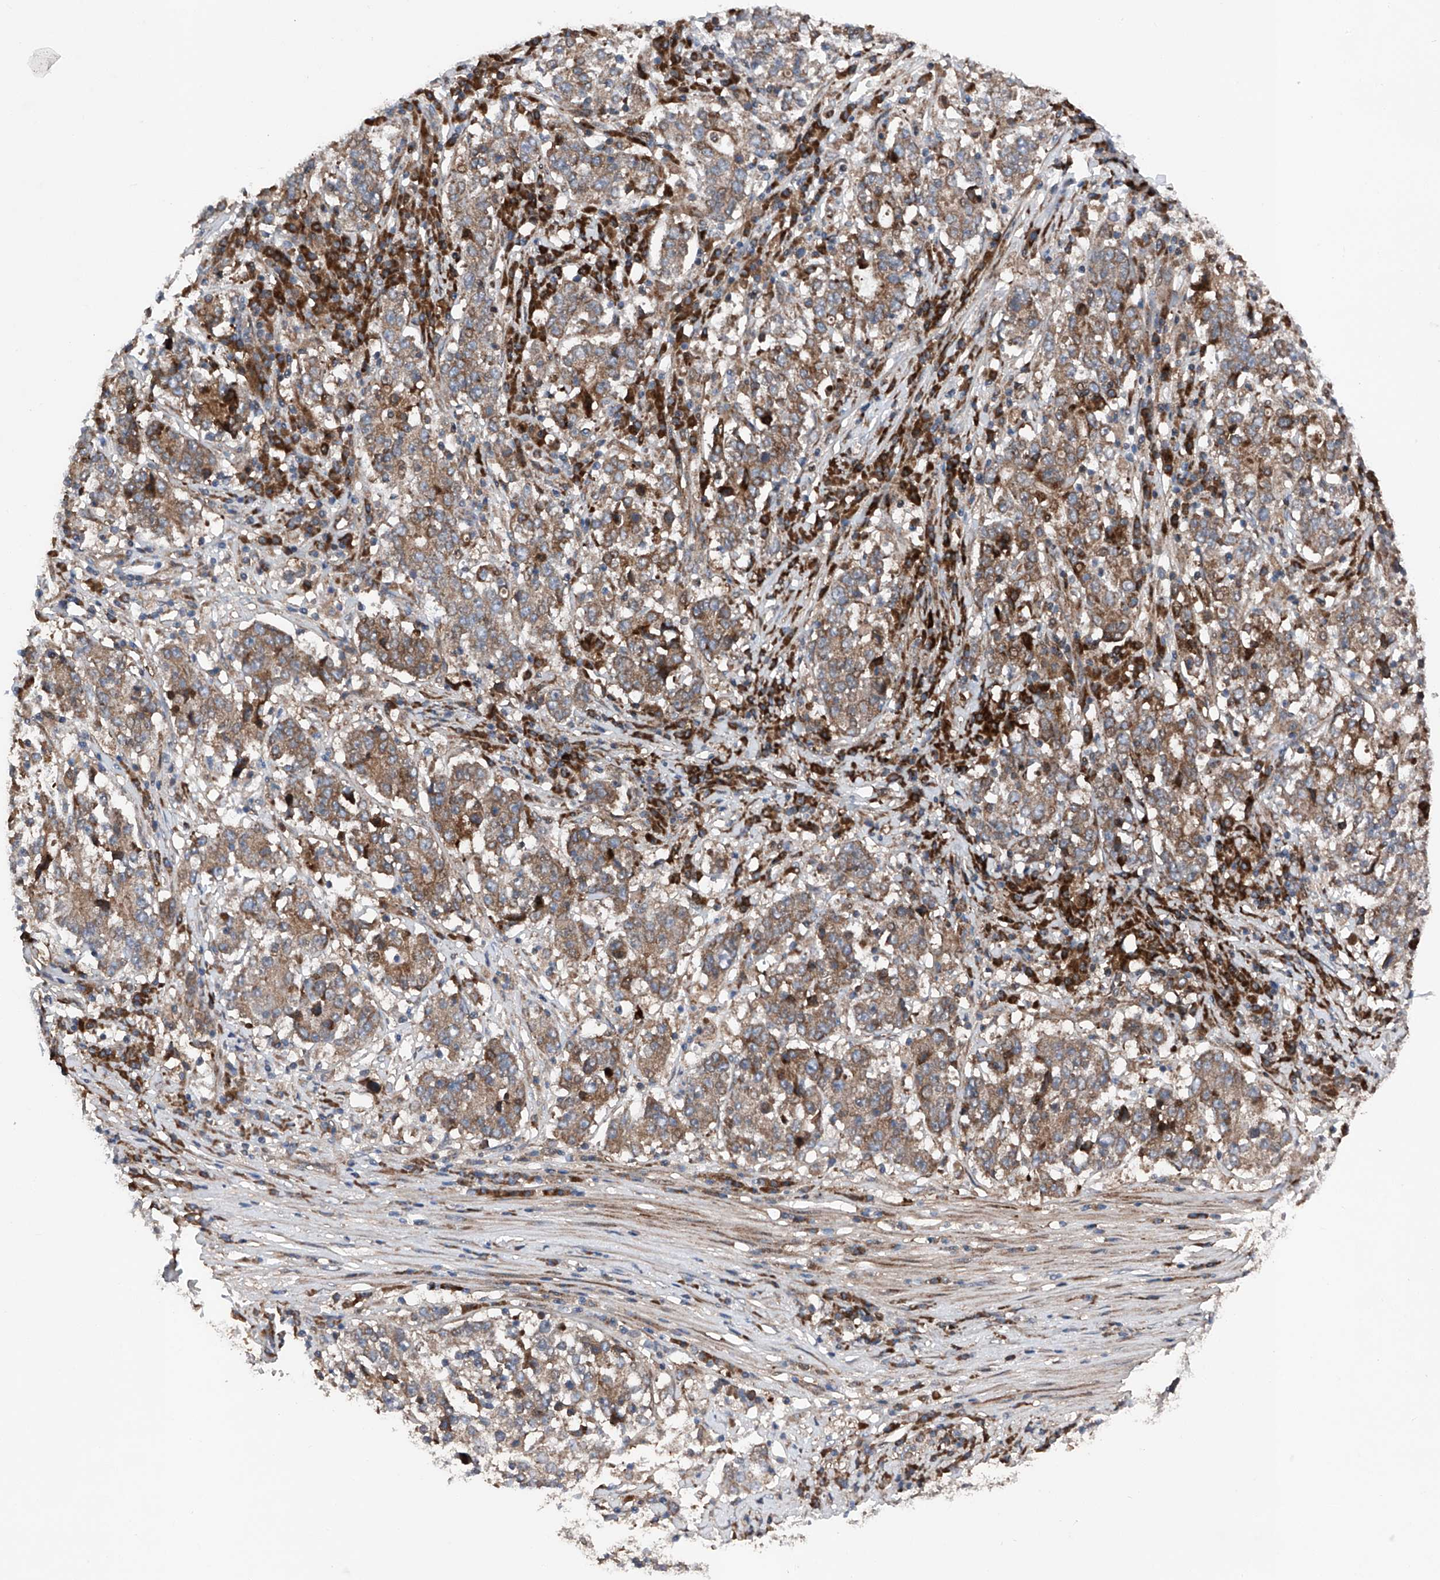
{"staining": {"intensity": "moderate", "quantity": ">75%", "location": "cytoplasmic/membranous"}, "tissue": "stomach cancer", "cell_type": "Tumor cells", "image_type": "cancer", "snomed": [{"axis": "morphology", "description": "Adenocarcinoma, NOS"}, {"axis": "topography", "description": "Stomach"}], "caption": "A high-resolution histopathology image shows immunohistochemistry staining of adenocarcinoma (stomach), which displays moderate cytoplasmic/membranous positivity in approximately >75% of tumor cells. (Brightfield microscopy of DAB IHC at high magnification).", "gene": "DAD1", "patient": {"sex": "male", "age": 59}}